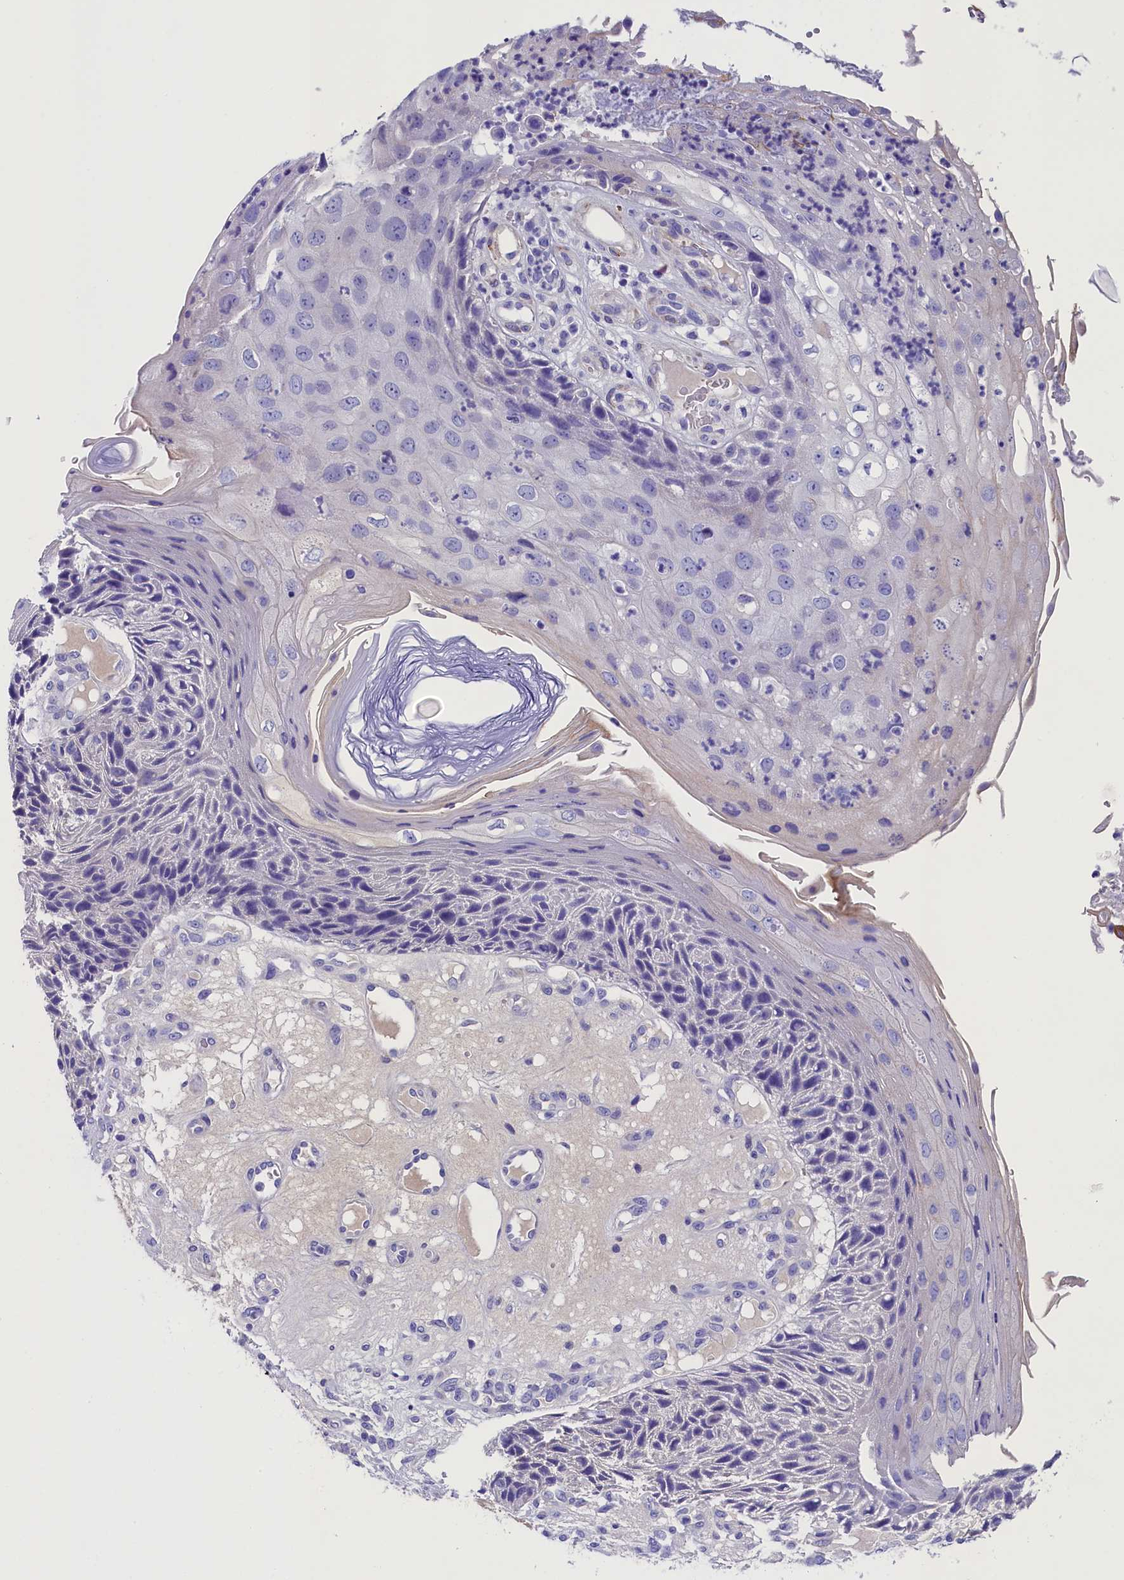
{"staining": {"intensity": "negative", "quantity": "none", "location": "none"}, "tissue": "skin cancer", "cell_type": "Tumor cells", "image_type": "cancer", "snomed": [{"axis": "morphology", "description": "Squamous cell carcinoma, NOS"}, {"axis": "topography", "description": "Skin"}], "caption": "This is an immunohistochemistry (IHC) histopathology image of skin cancer (squamous cell carcinoma). There is no positivity in tumor cells.", "gene": "SOD3", "patient": {"sex": "female", "age": 88}}